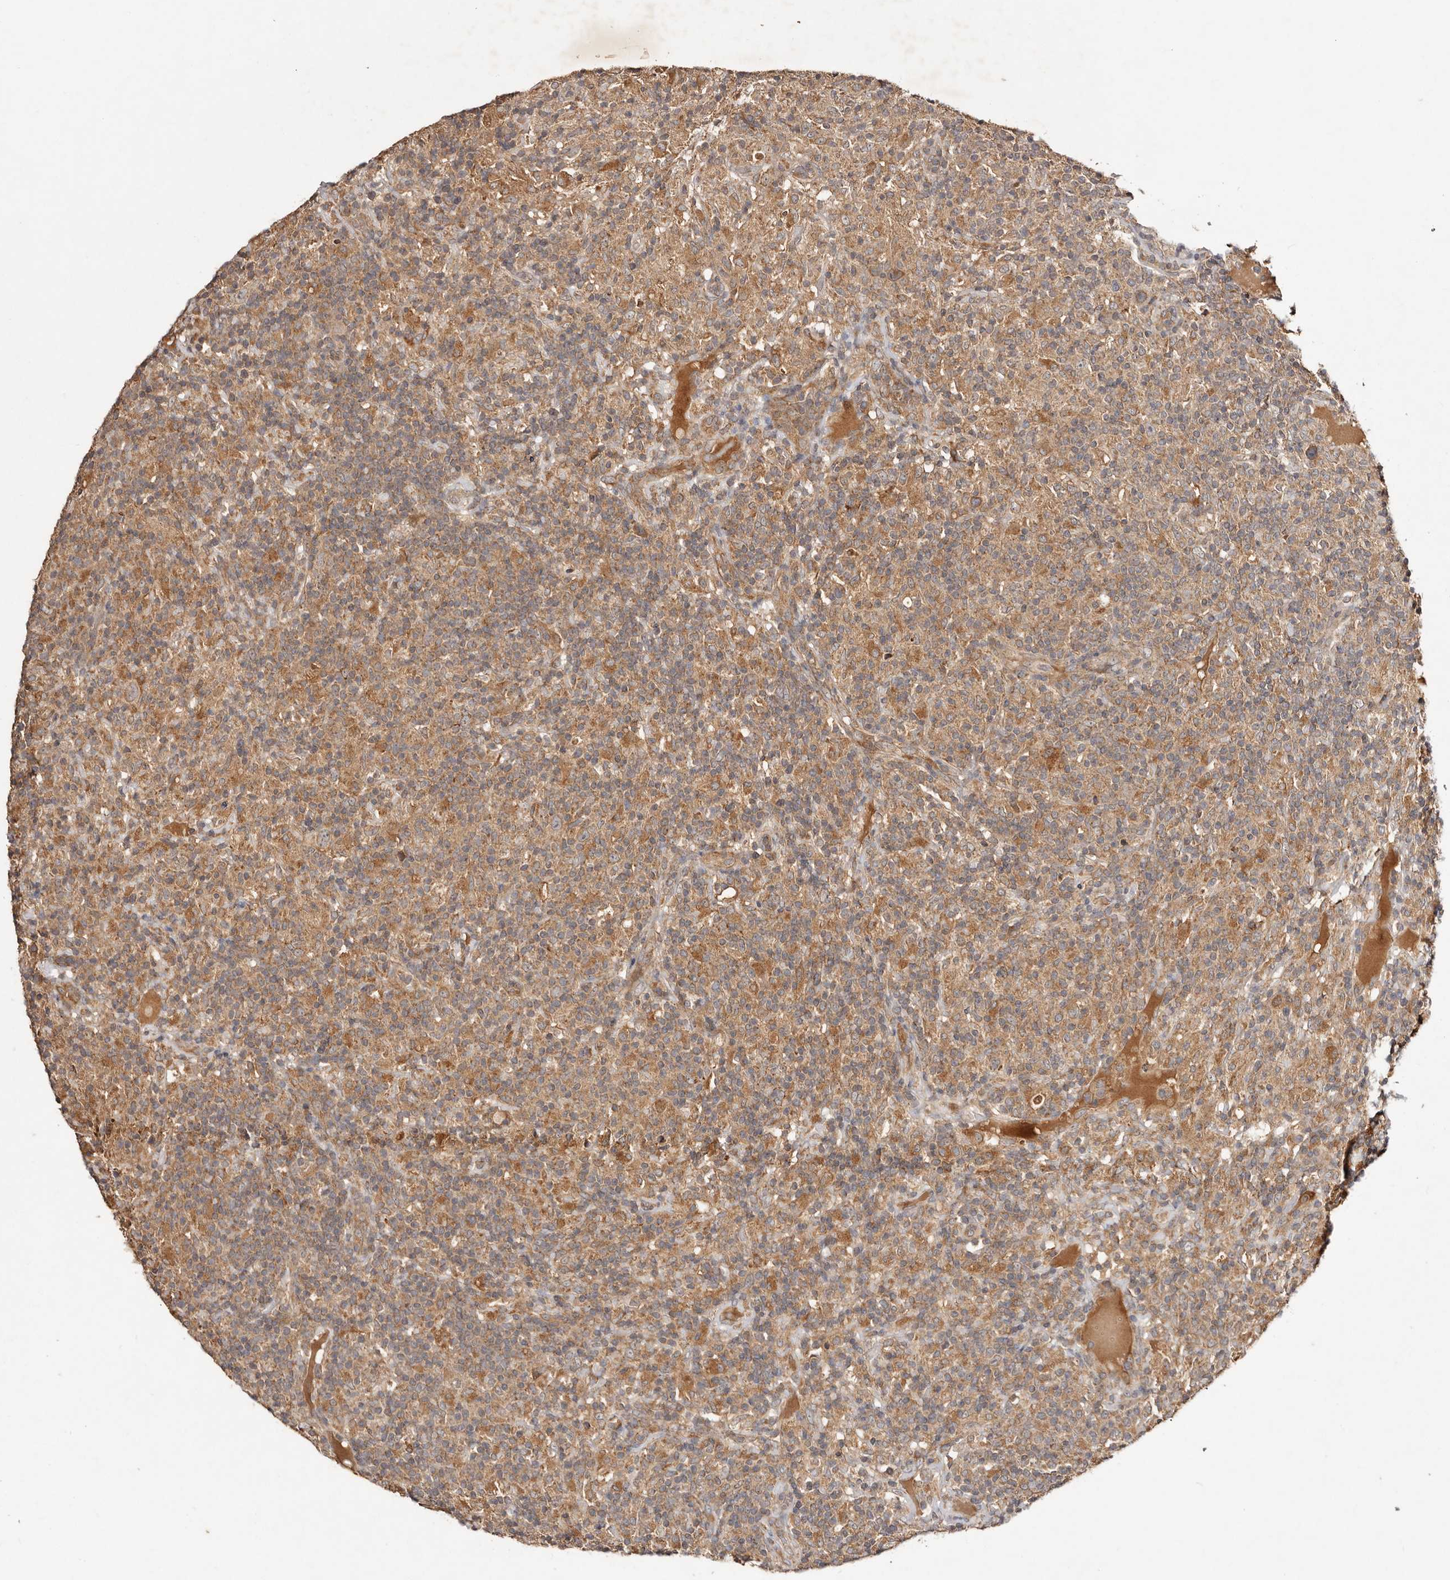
{"staining": {"intensity": "moderate", "quantity": ">75%", "location": "cytoplasmic/membranous"}, "tissue": "lymphoma", "cell_type": "Tumor cells", "image_type": "cancer", "snomed": [{"axis": "morphology", "description": "Hodgkin's disease, NOS"}, {"axis": "topography", "description": "Lymph node"}], "caption": "Protein staining exhibits moderate cytoplasmic/membranous positivity in about >75% of tumor cells in Hodgkin's disease.", "gene": "PKIB", "patient": {"sex": "male", "age": 70}}